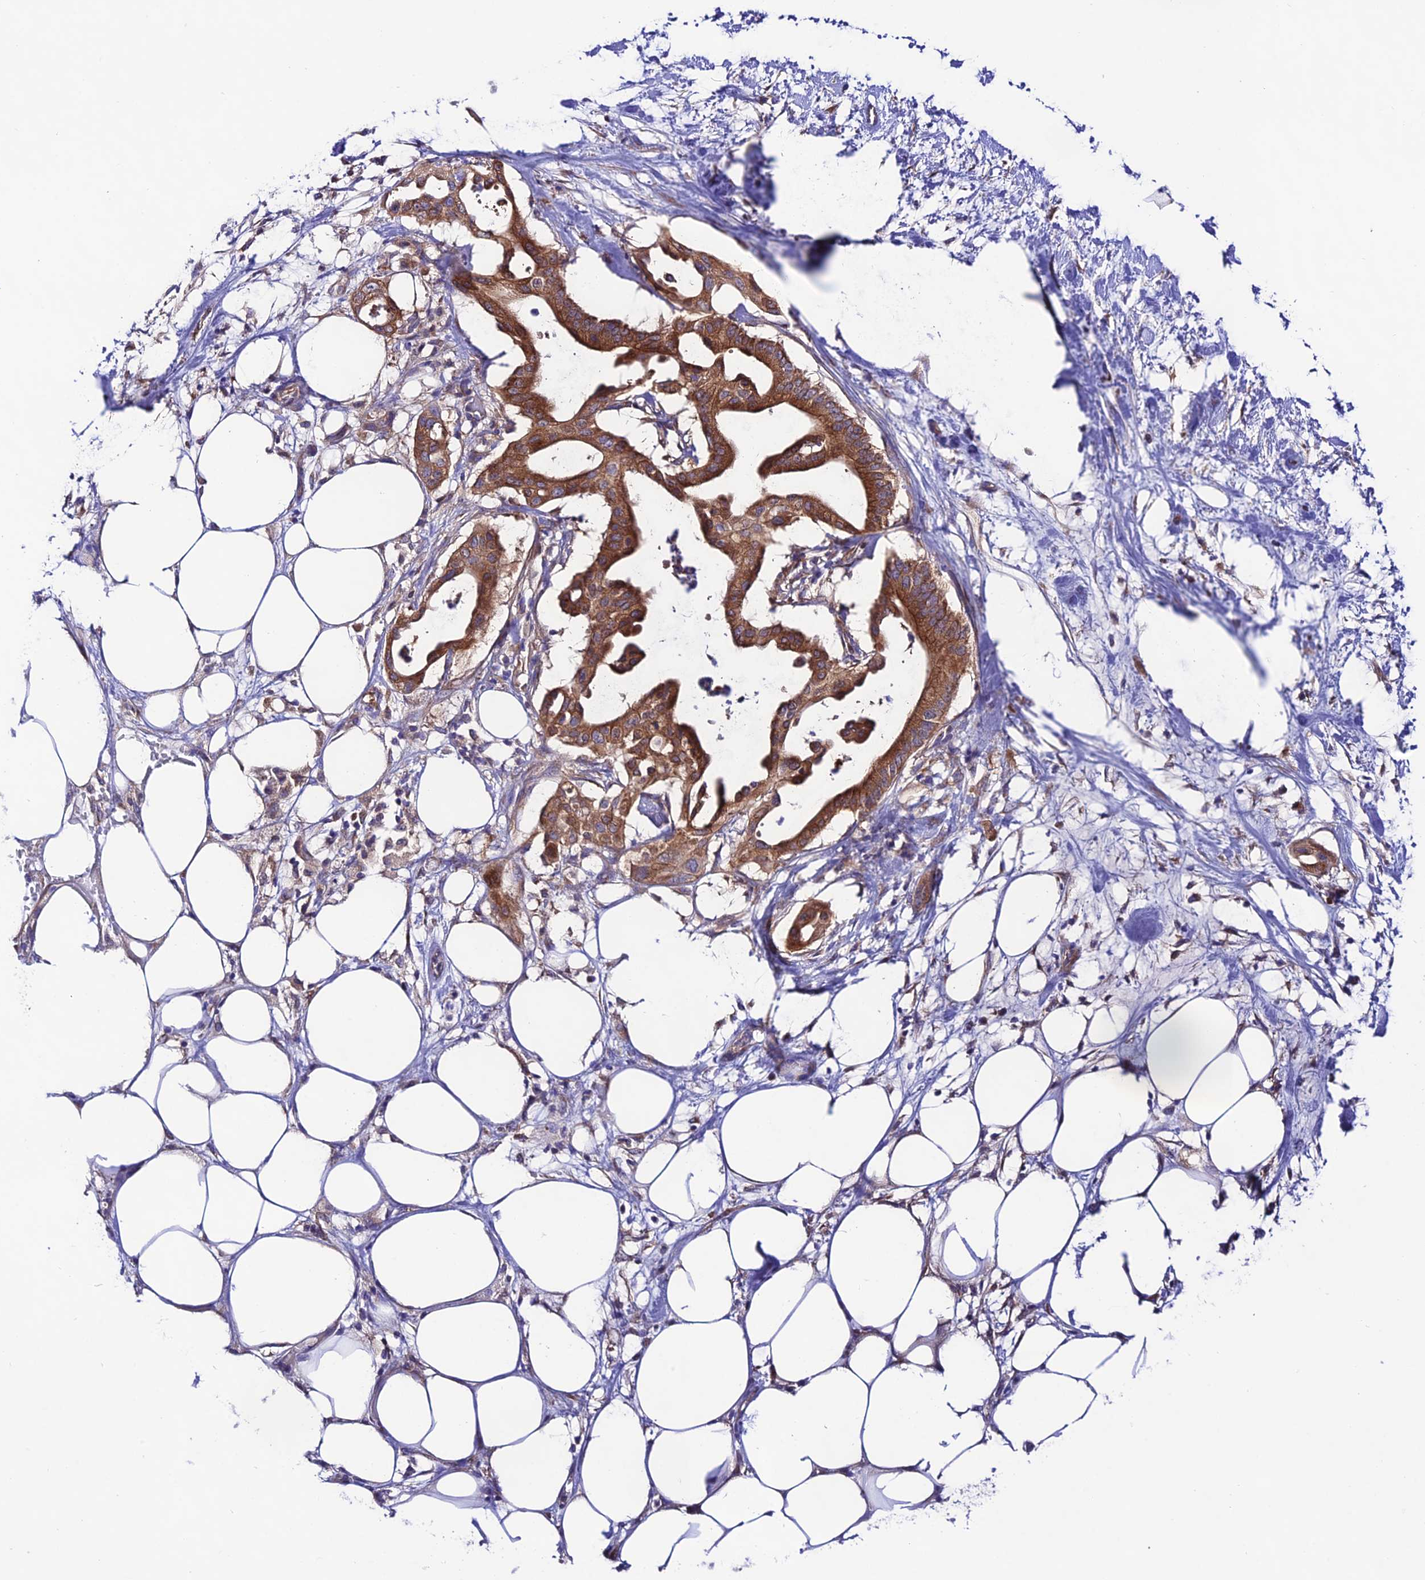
{"staining": {"intensity": "strong", "quantity": ">75%", "location": "cytoplasmic/membranous"}, "tissue": "pancreatic cancer", "cell_type": "Tumor cells", "image_type": "cancer", "snomed": [{"axis": "morphology", "description": "Adenocarcinoma, NOS"}, {"axis": "topography", "description": "Pancreas"}], "caption": "IHC photomicrograph of human adenocarcinoma (pancreatic) stained for a protein (brown), which exhibits high levels of strong cytoplasmic/membranous staining in approximately >75% of tumor cells.", "gene": "LACTB2", "patient": {"sex": "male", "age": 68}}